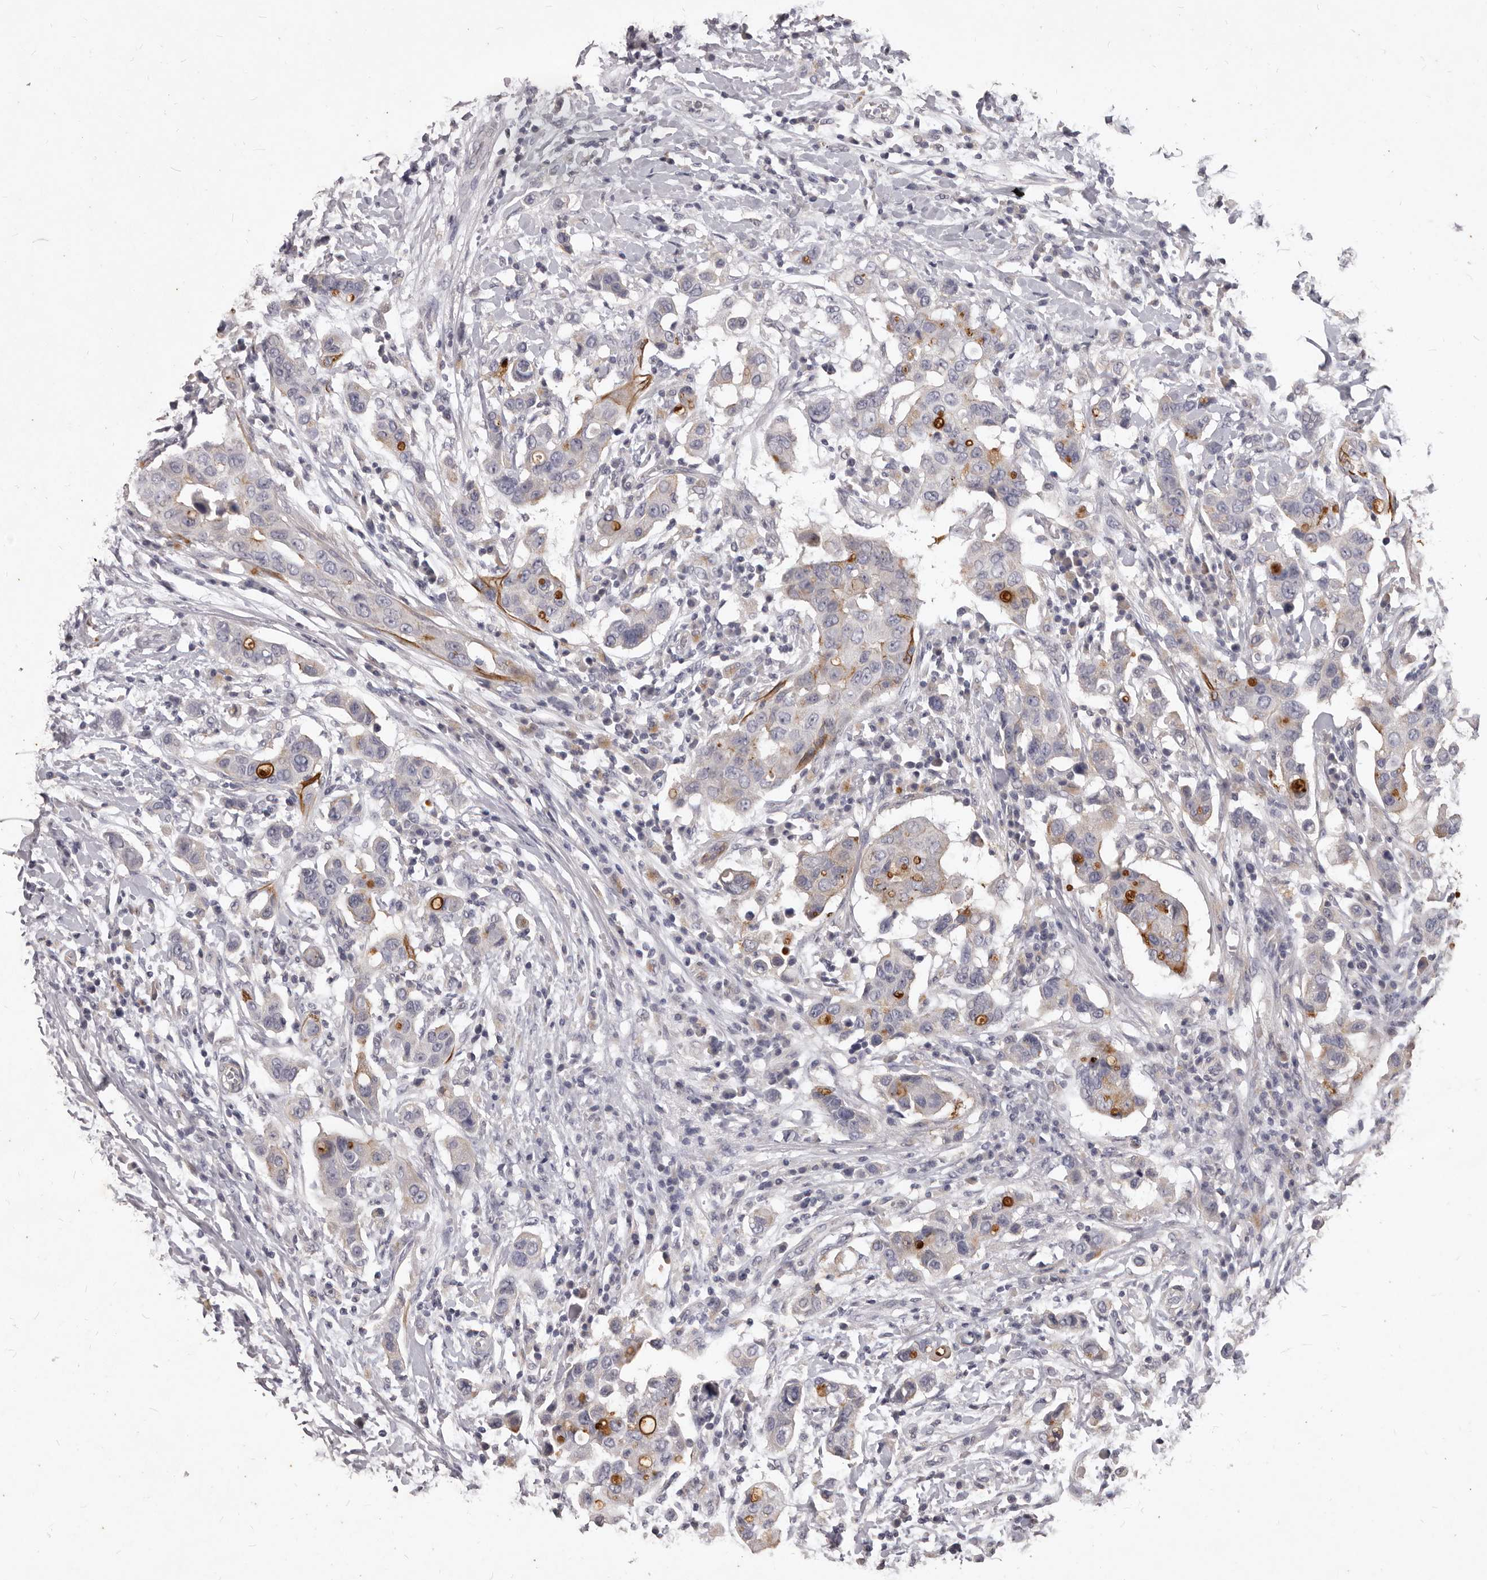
{"staining": {"intensity": "strong", "quantity": "<25%", "location": "cytoplasmic/membranous"}, "tissue": "breast cancer", "cell_type": "Tumor cells", "image_type": "cancer", "snomed": [{"axis": "morphology", "description": "Duct carcinoma"}, {"axis": "topography", "description": "Breast"}], "caption": "Breast cancer tissue shows strong cytoplasmic/membranous expression in approximately <25% of tumor cells, visualized by immunohistochemistry. (DAB (3,3'-diaminobenzidine) IHC with brightfield microscopy, high magnification).", "gene": "GPRC5C", "patient": {"sex": "female", "age": 27}}